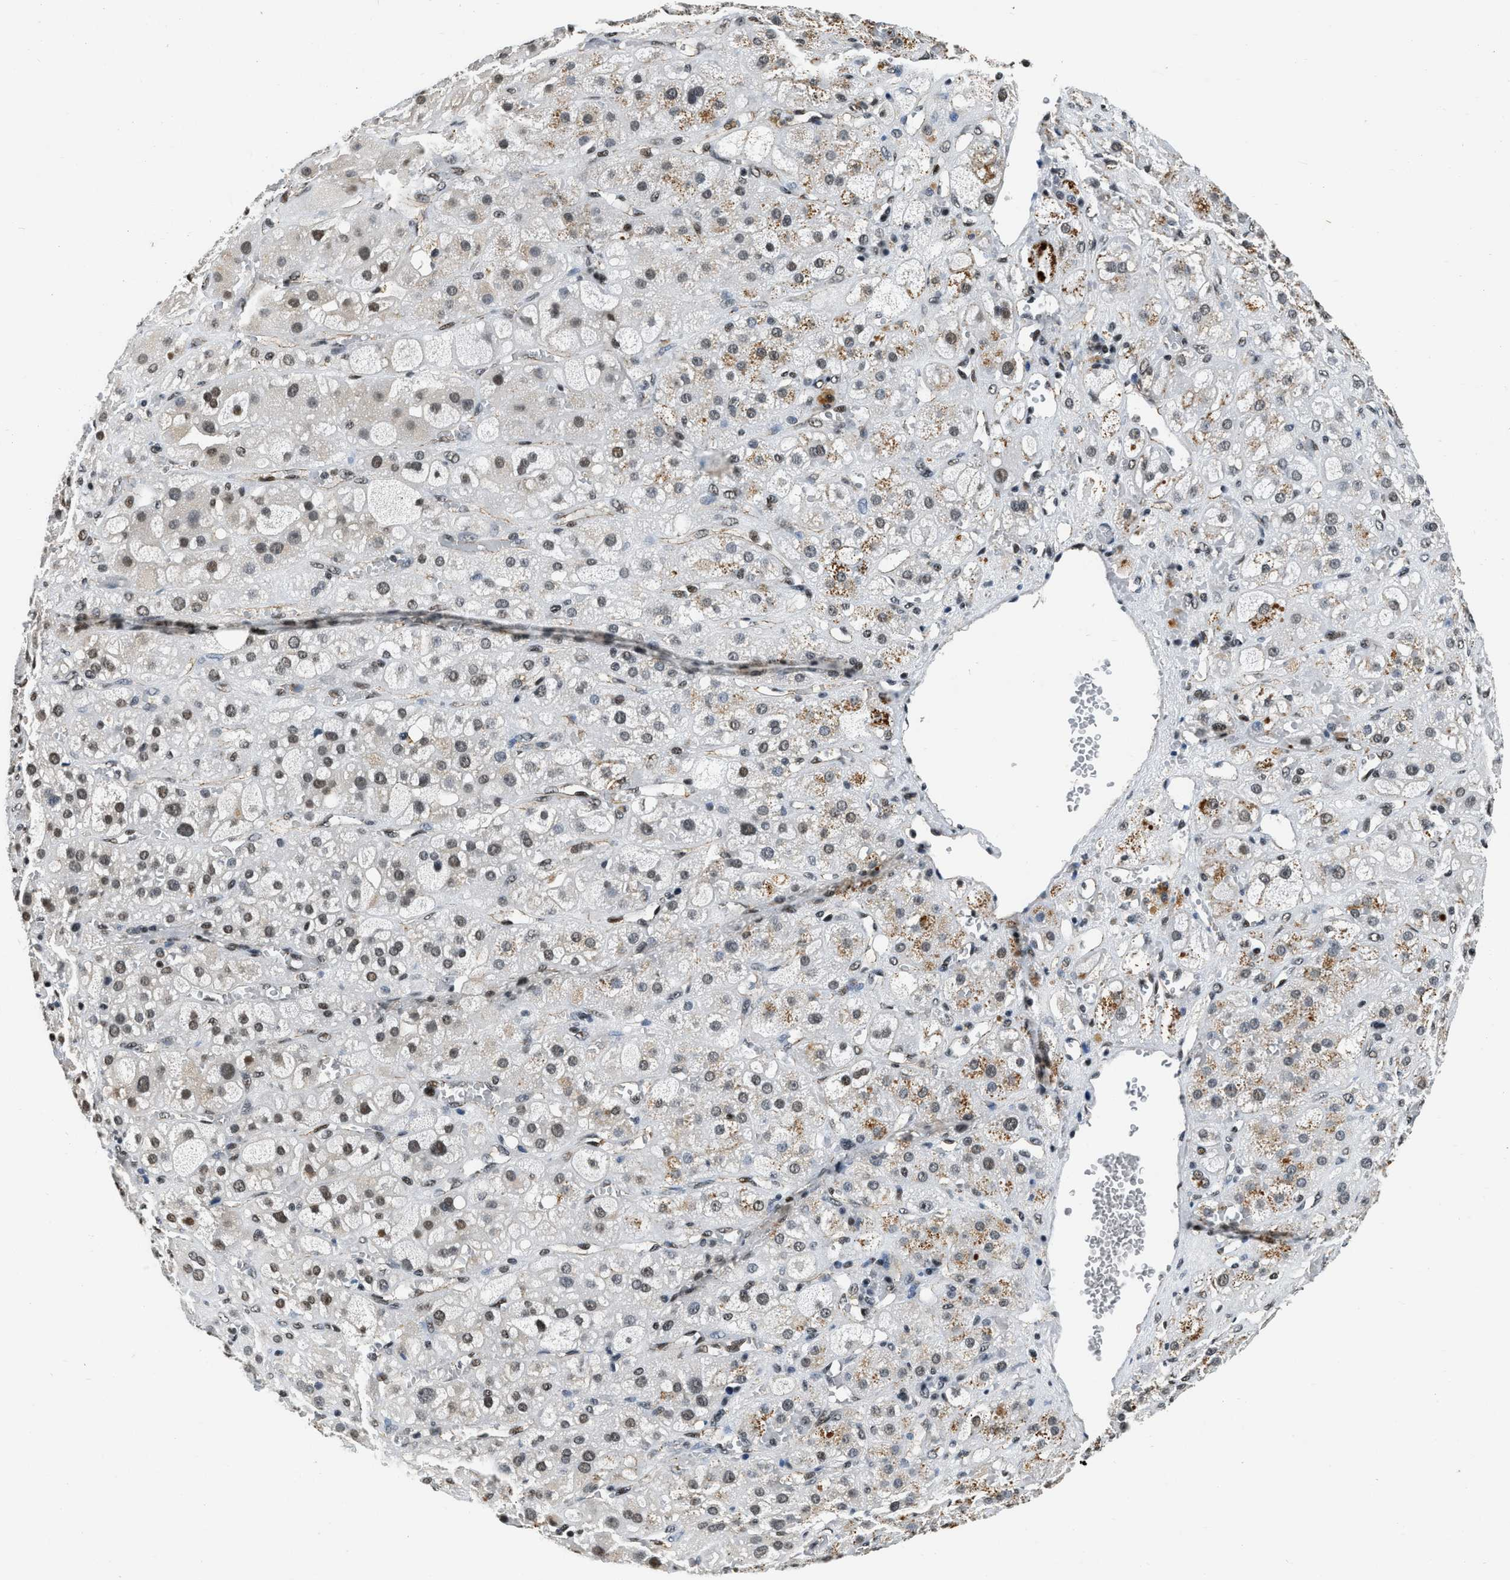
{"staining": {"intensity": "moderate", "quantity": "<25%", "location": "cytoplasmic/membranous,nuclear"}, "tissue": "adrenal gland", "cell_type": "Glandular cells", "image_type": "normal", "snomed": [{"axis": "morphology", "description": "Normal tissue, NOS"}, {"axis": "topography", "description": "Adrenal gland"}], "caption": "Immunohistochemical staining of unremarkable human adrenal gland demonstrates <25% levels of moderate cytoplasmic/membranous,nuclear protein staining in approximately <25% of glandular cells. The protein is stained brown, and the nuclei are stained in blue (DAB (3,3'-diaminobenzidine) IHC with brightfield microscopy, high magnification).", "gene": "CCNE1", "patient": {"sex": "female", "age": 47}}